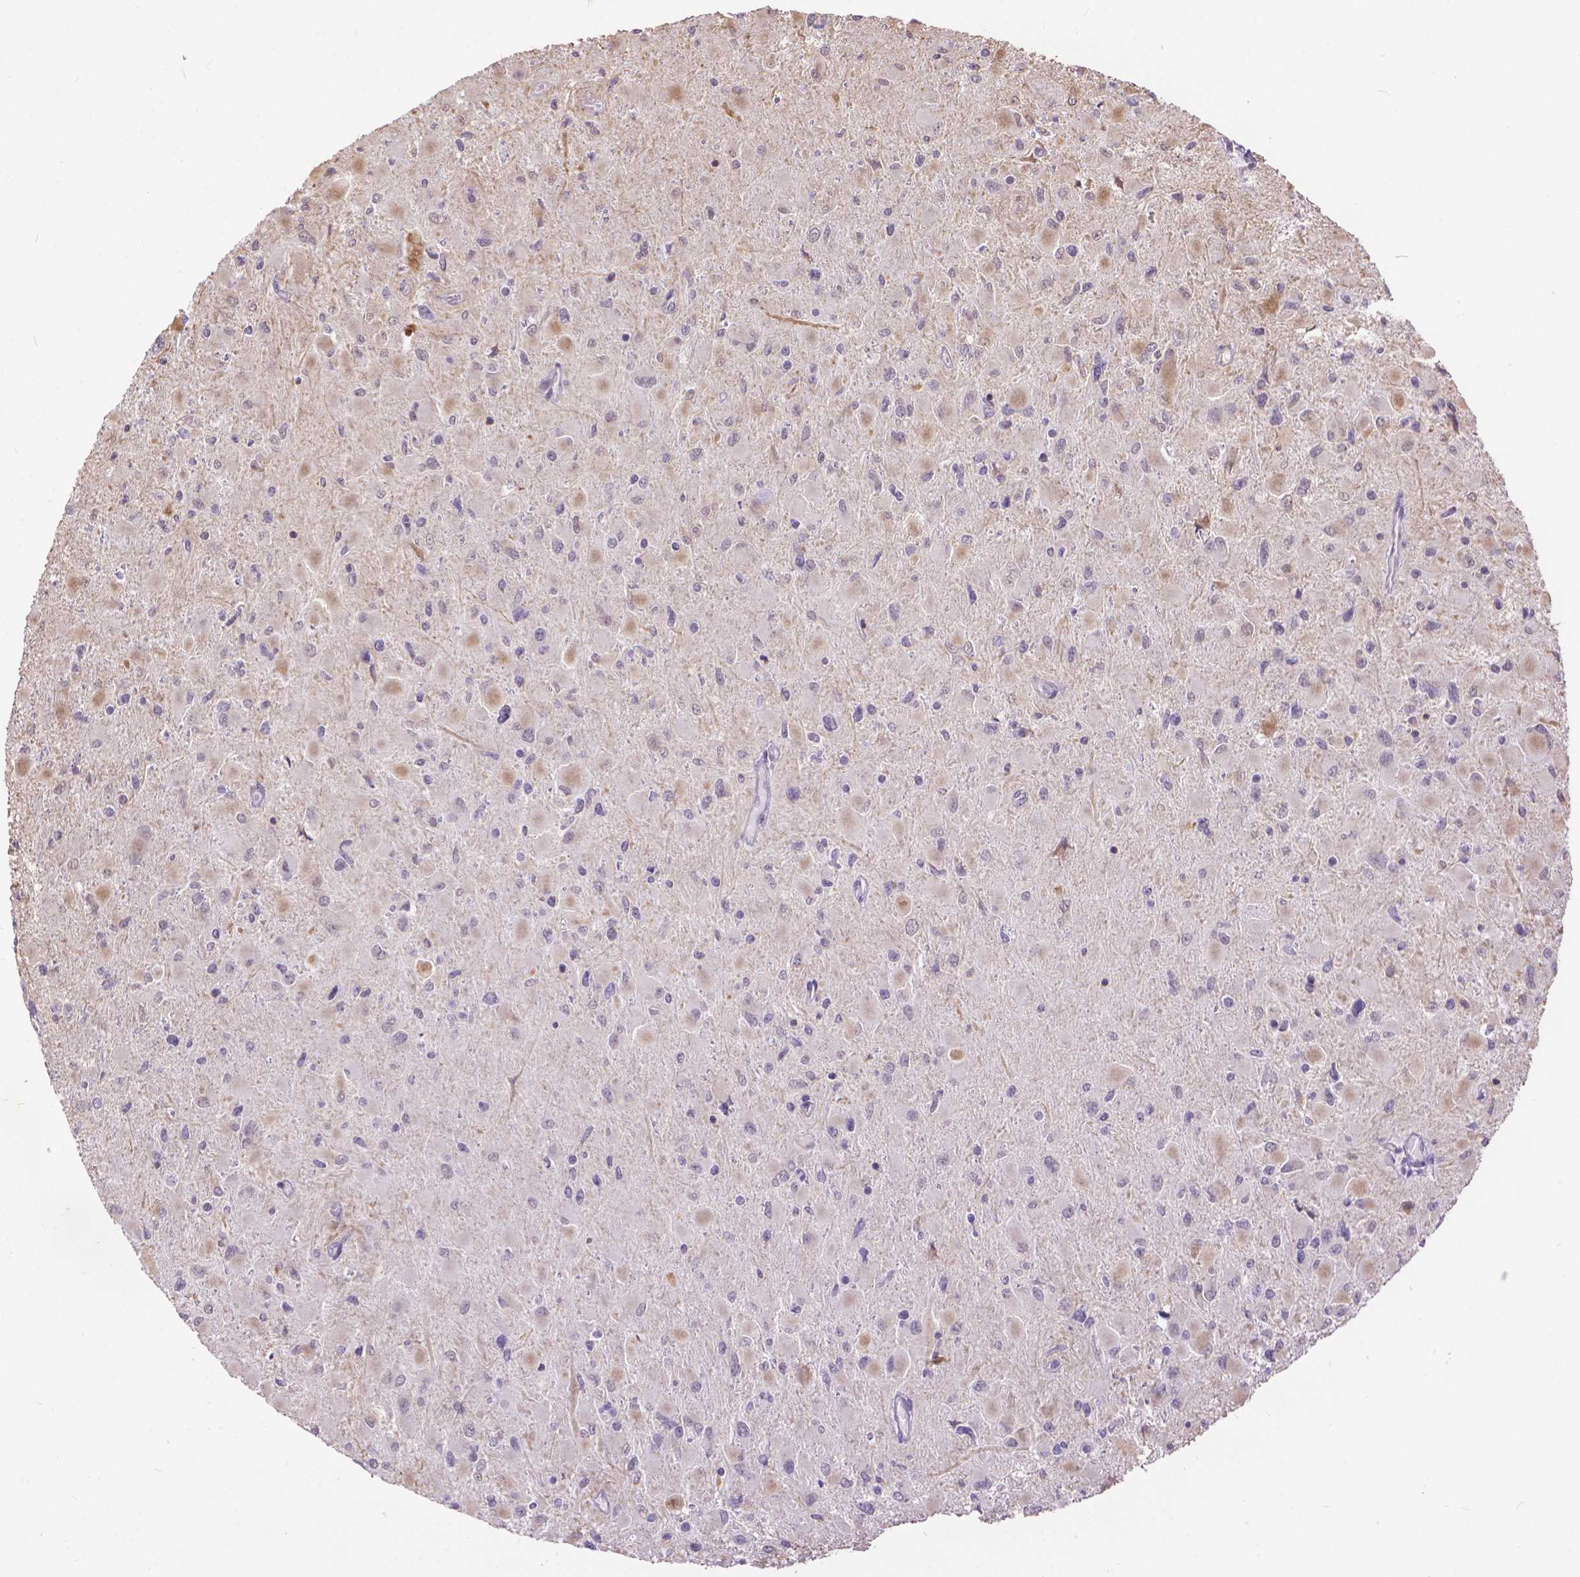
{"staining": {"intensity": "negative", "quantity": "none", "location": "none"}, "tissue": "glioma", "cell_type": "Tumor cells", "image_type": "cancer", "snomed": [{"axis": "morphology", "description": "Glioma, malignant, High grade"}, {"axis": "topography", "description": "Cerebral cortex"}], "caption": "A high-resolution photomicrograph shows immunohistochemistry staining of high-grade glioma (malignant), which displays no significant positivity in tumor cells.", "gene": "TMEM135", "patient": {"sex": "female", "age": 36}}